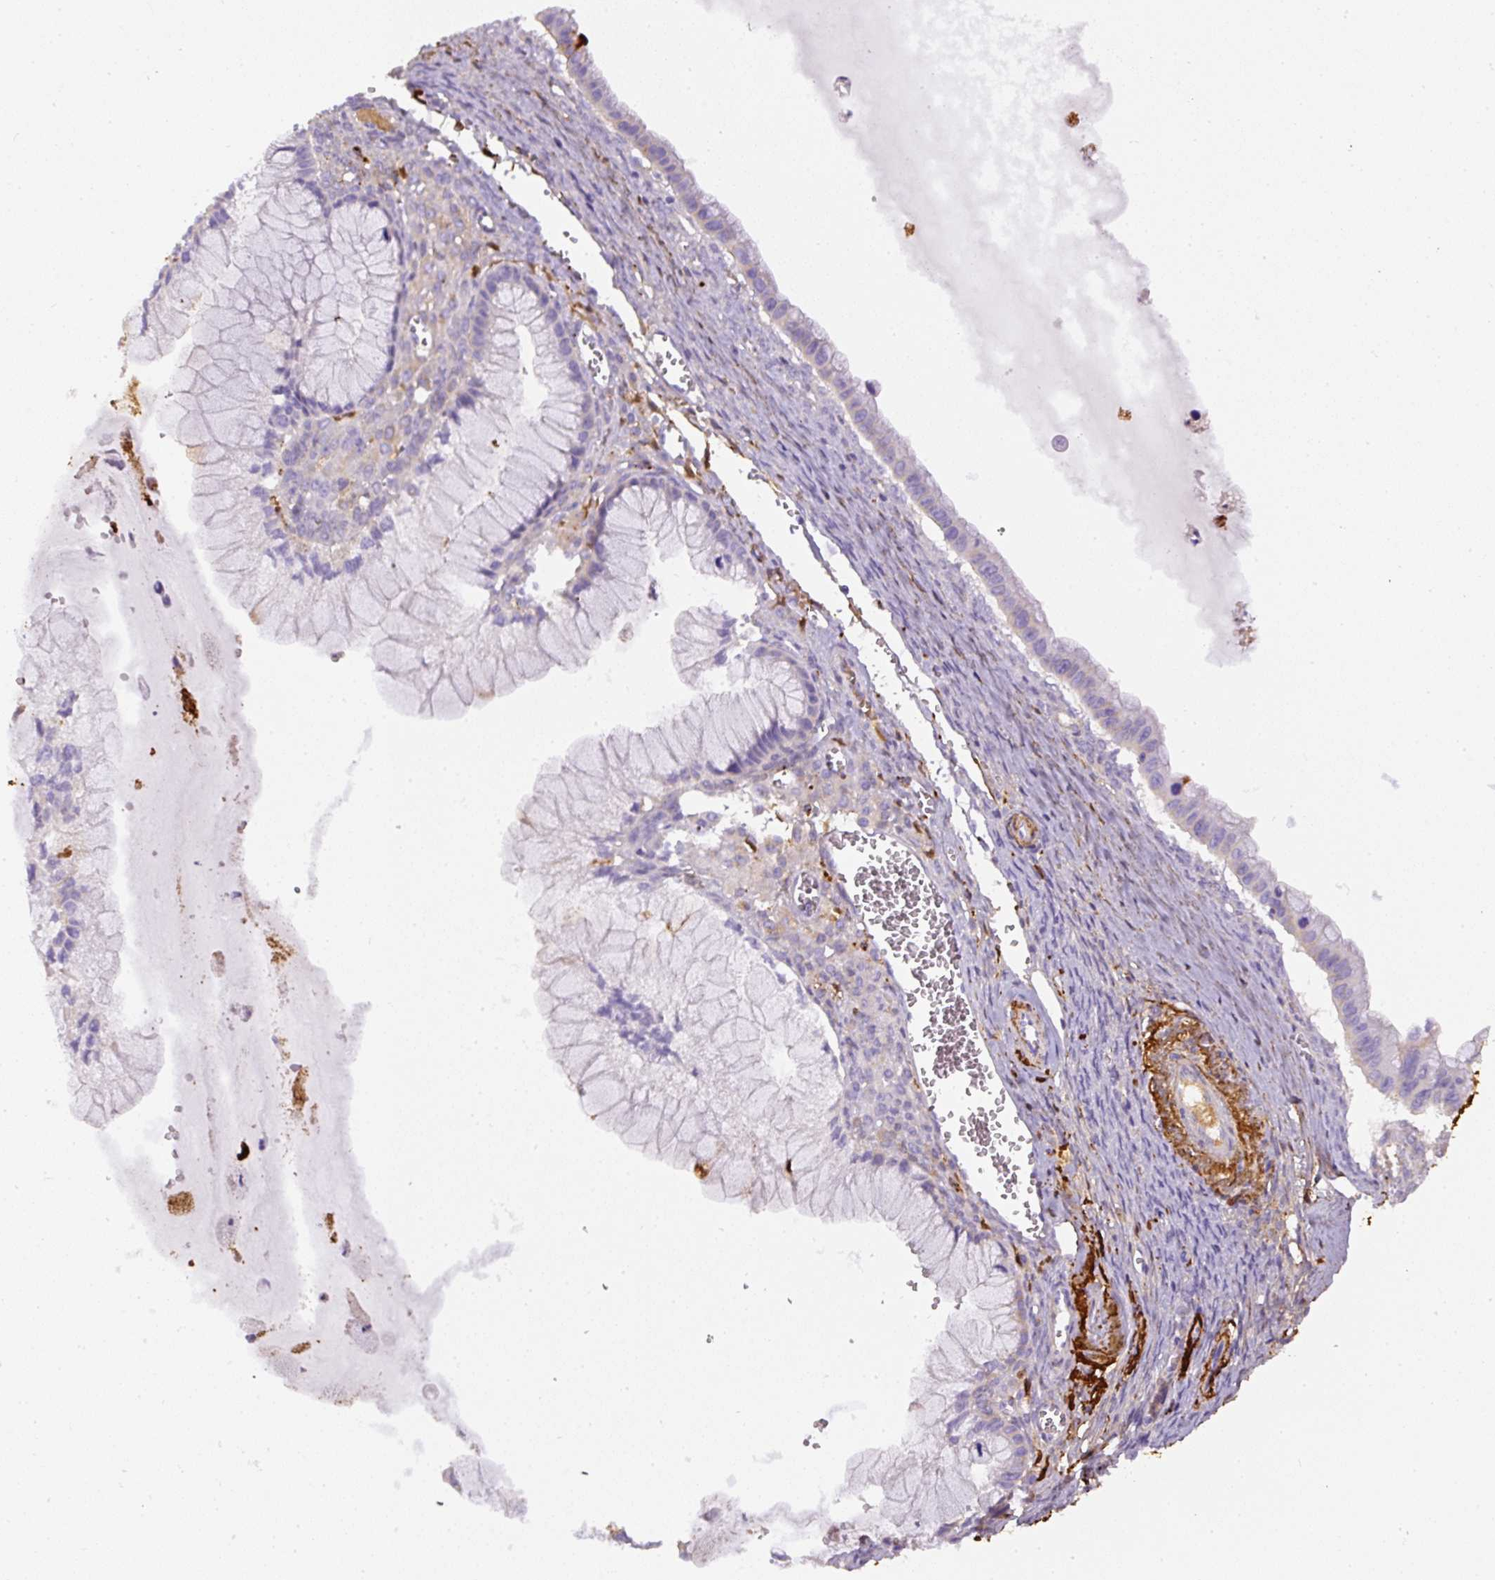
{"staining": {"intensity": "negative", "quantity": "none", "location": "none"}, "tissue": "ovarian cancer", "cell_type": "Tumor cells", "image_type": "cancer", "snomed": [{"axis": "morphology", "description": "Cystadenocarcinoma, mucinous, NOS"}, {"axis": "topography", "description": "Ovary"}], "caption": "Immunohistochemistry micrograph of neoplastic tissue: ovarian cancer (mucinous cystadenocarcinoma) stained with DAB (3,3'-diaminobenzidine) displays no significant protein staining in tumor cells.", "gene": "APCS", "patient": {"sex": "female", "age": 59}}